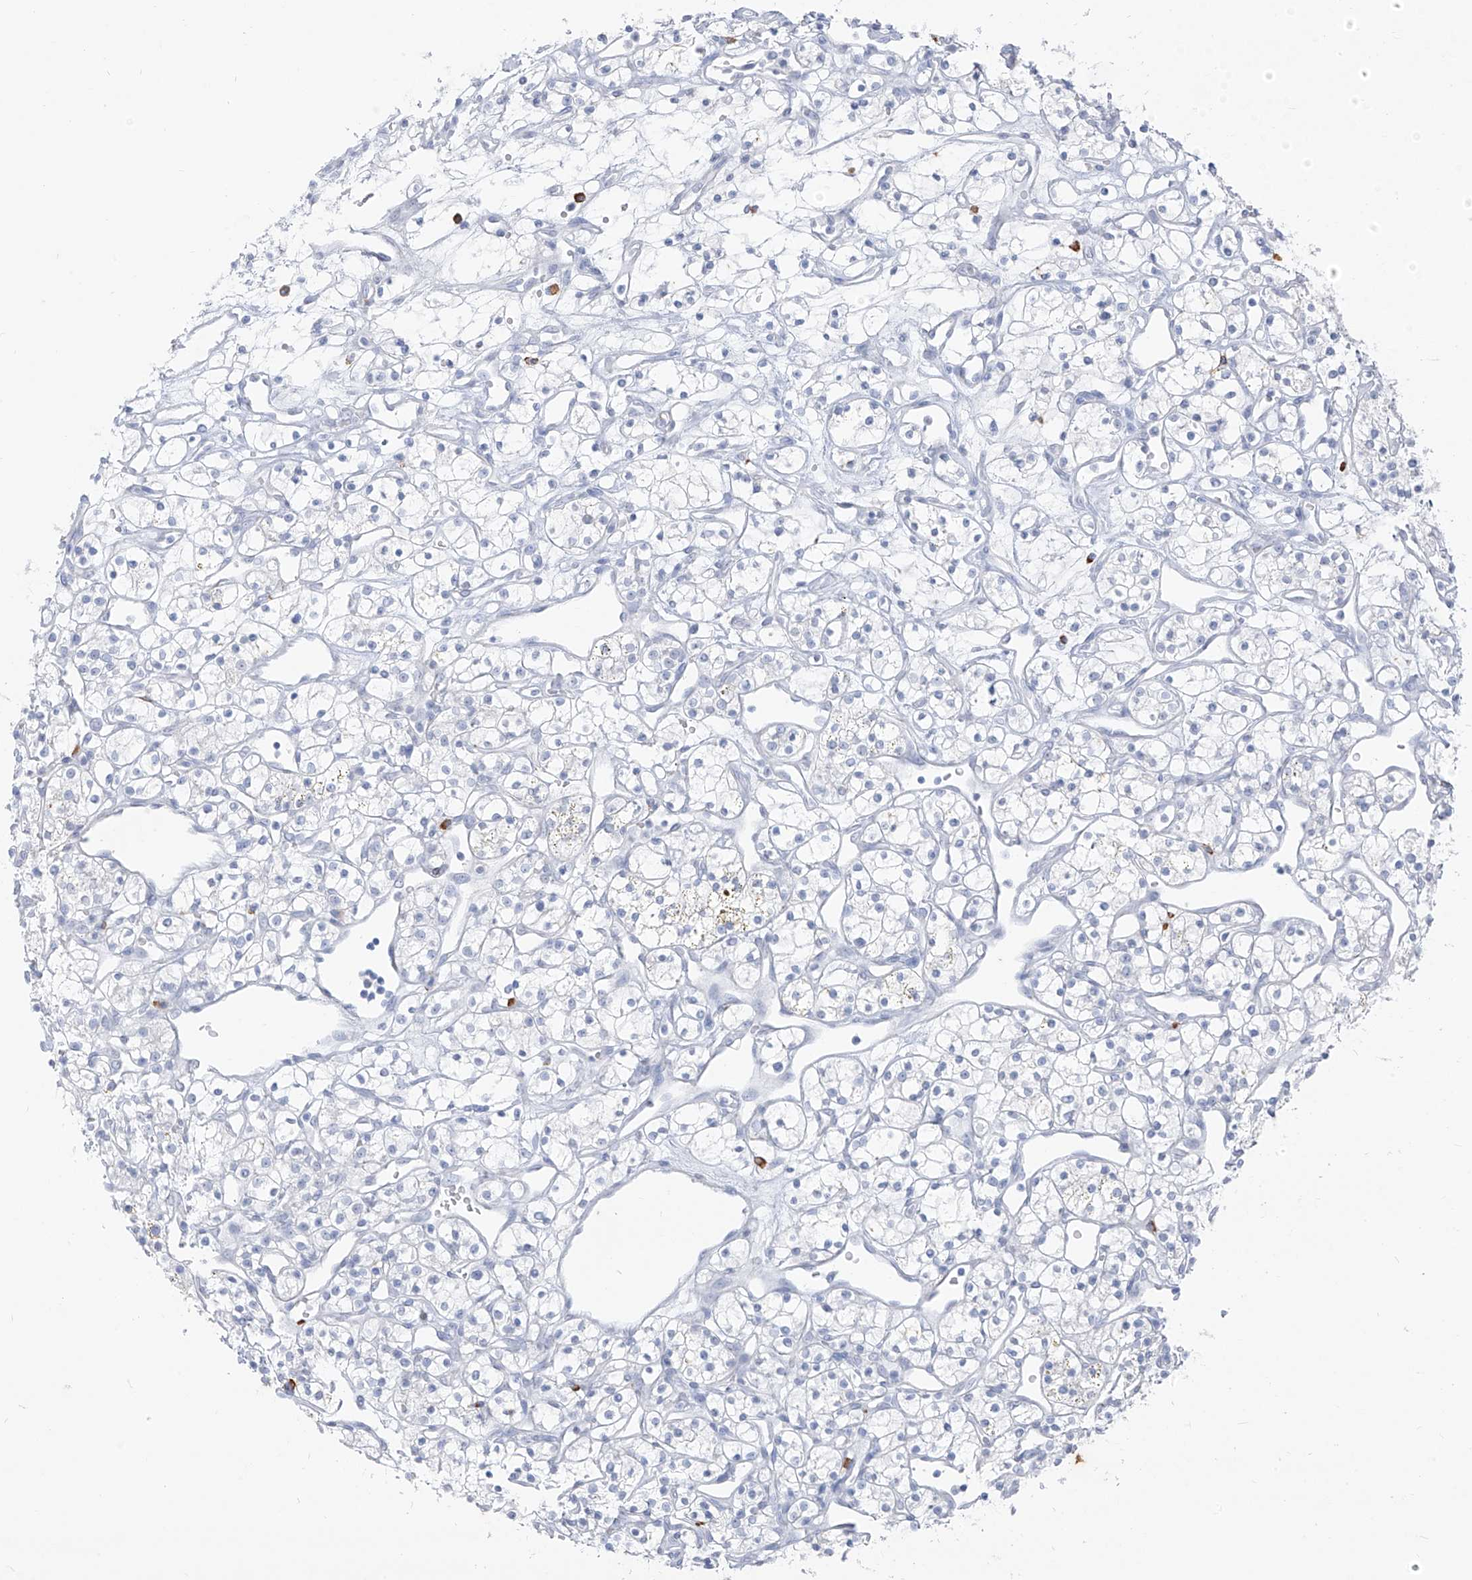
{"staining": {"intensity": "negative", "quantity": "none", "location": "none"}, "tissue": "renal cancer", "cell_type": "Tumor cells", "image_type": "cancer", "snomed": [{"axis": "morphology", "description": "Adenocarcinoma, NOS"}, {"axis": "topography", "description": "Kidney"}], "caption": "Immunohistochemistry (IHC) of human renal cancer (adenocarcinoma) exhibits no staining in tumor cells.", "gene": "CX3CR1", "patient": {"sex": "female", "age": 60}}